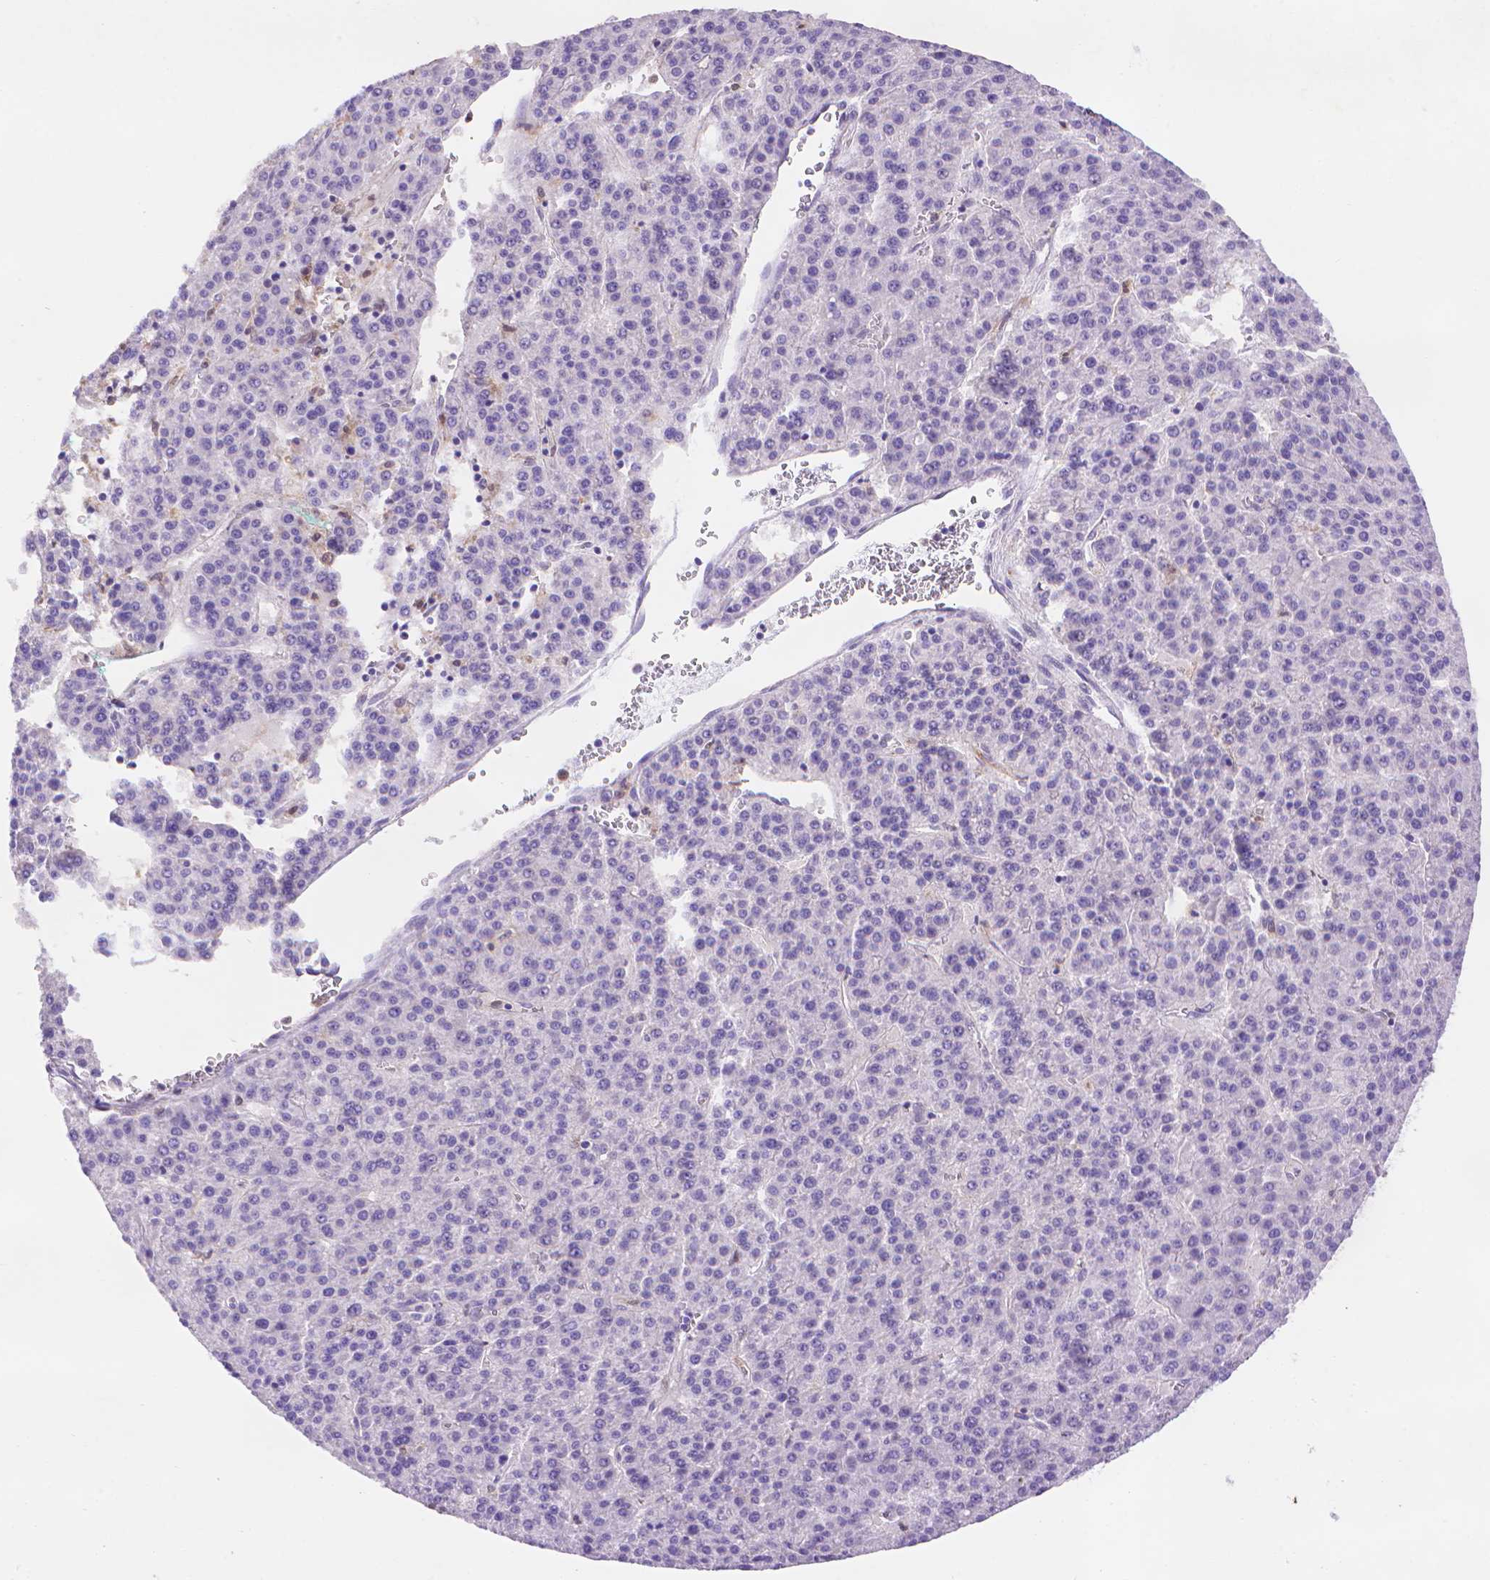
{"staining": {"intensity": "negative", "quantity": "none", "location": "none"}, "tissue": "liver cancer", "cell_type": "Tumor cells", "image_type": "cancer", "snomed": [{"axis": "morphology", "description": "Carcinoma, Hepatocellular, NOS"}, {"axis": "topography", "description": "Liver"}], "caption": "Micrograph shows no protein staining in tumor cells of hepatocellular carcinoma (liver) tissue.", "gene": "FGD2", "patient": {"sex": "female", "age": 58}}